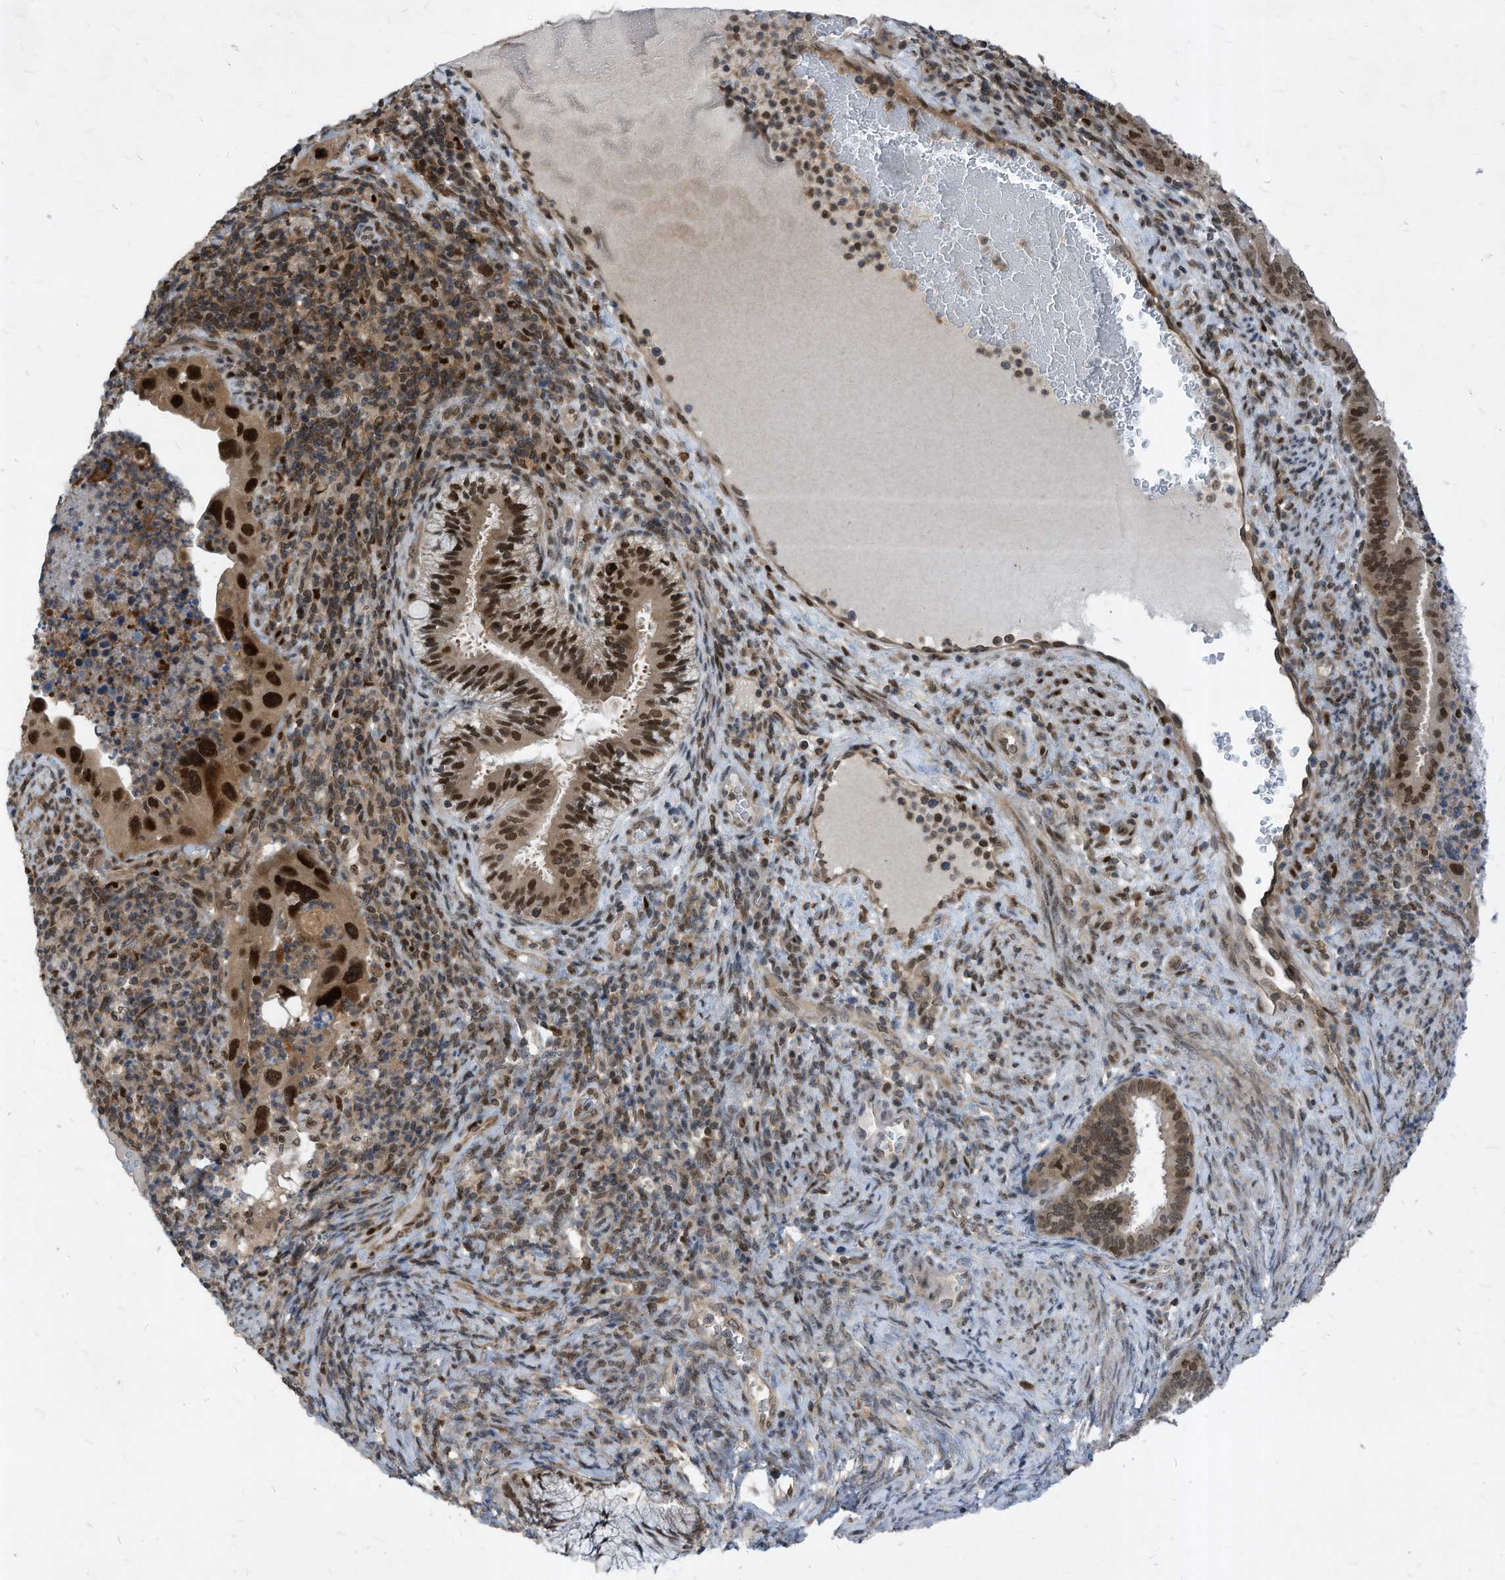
{"staining": {"intensity": "strong", "quantity": ">75%", "location": "cytoplasmic/membranous,nuclear"}, "tissue": "cervical cancer", "cell_type": "Tumor cells", "image_type": "cancer", "snomed": [{"axis": "morphology", "description": "Squamous cell carcinoma, NOS"}, {"axis": "topography", "description": "Cervix"}], "caption": "A high-resolution micrograph shows immunohistochemistry (IHC) staining of cervical squamous cell carcinoma, which displays strong cytoplasmic/membranous and nuclear positivity in approximately >75% of tumor cells.", "gene": "KPNB1", "patient": {"sex": "female", "age": 38}}